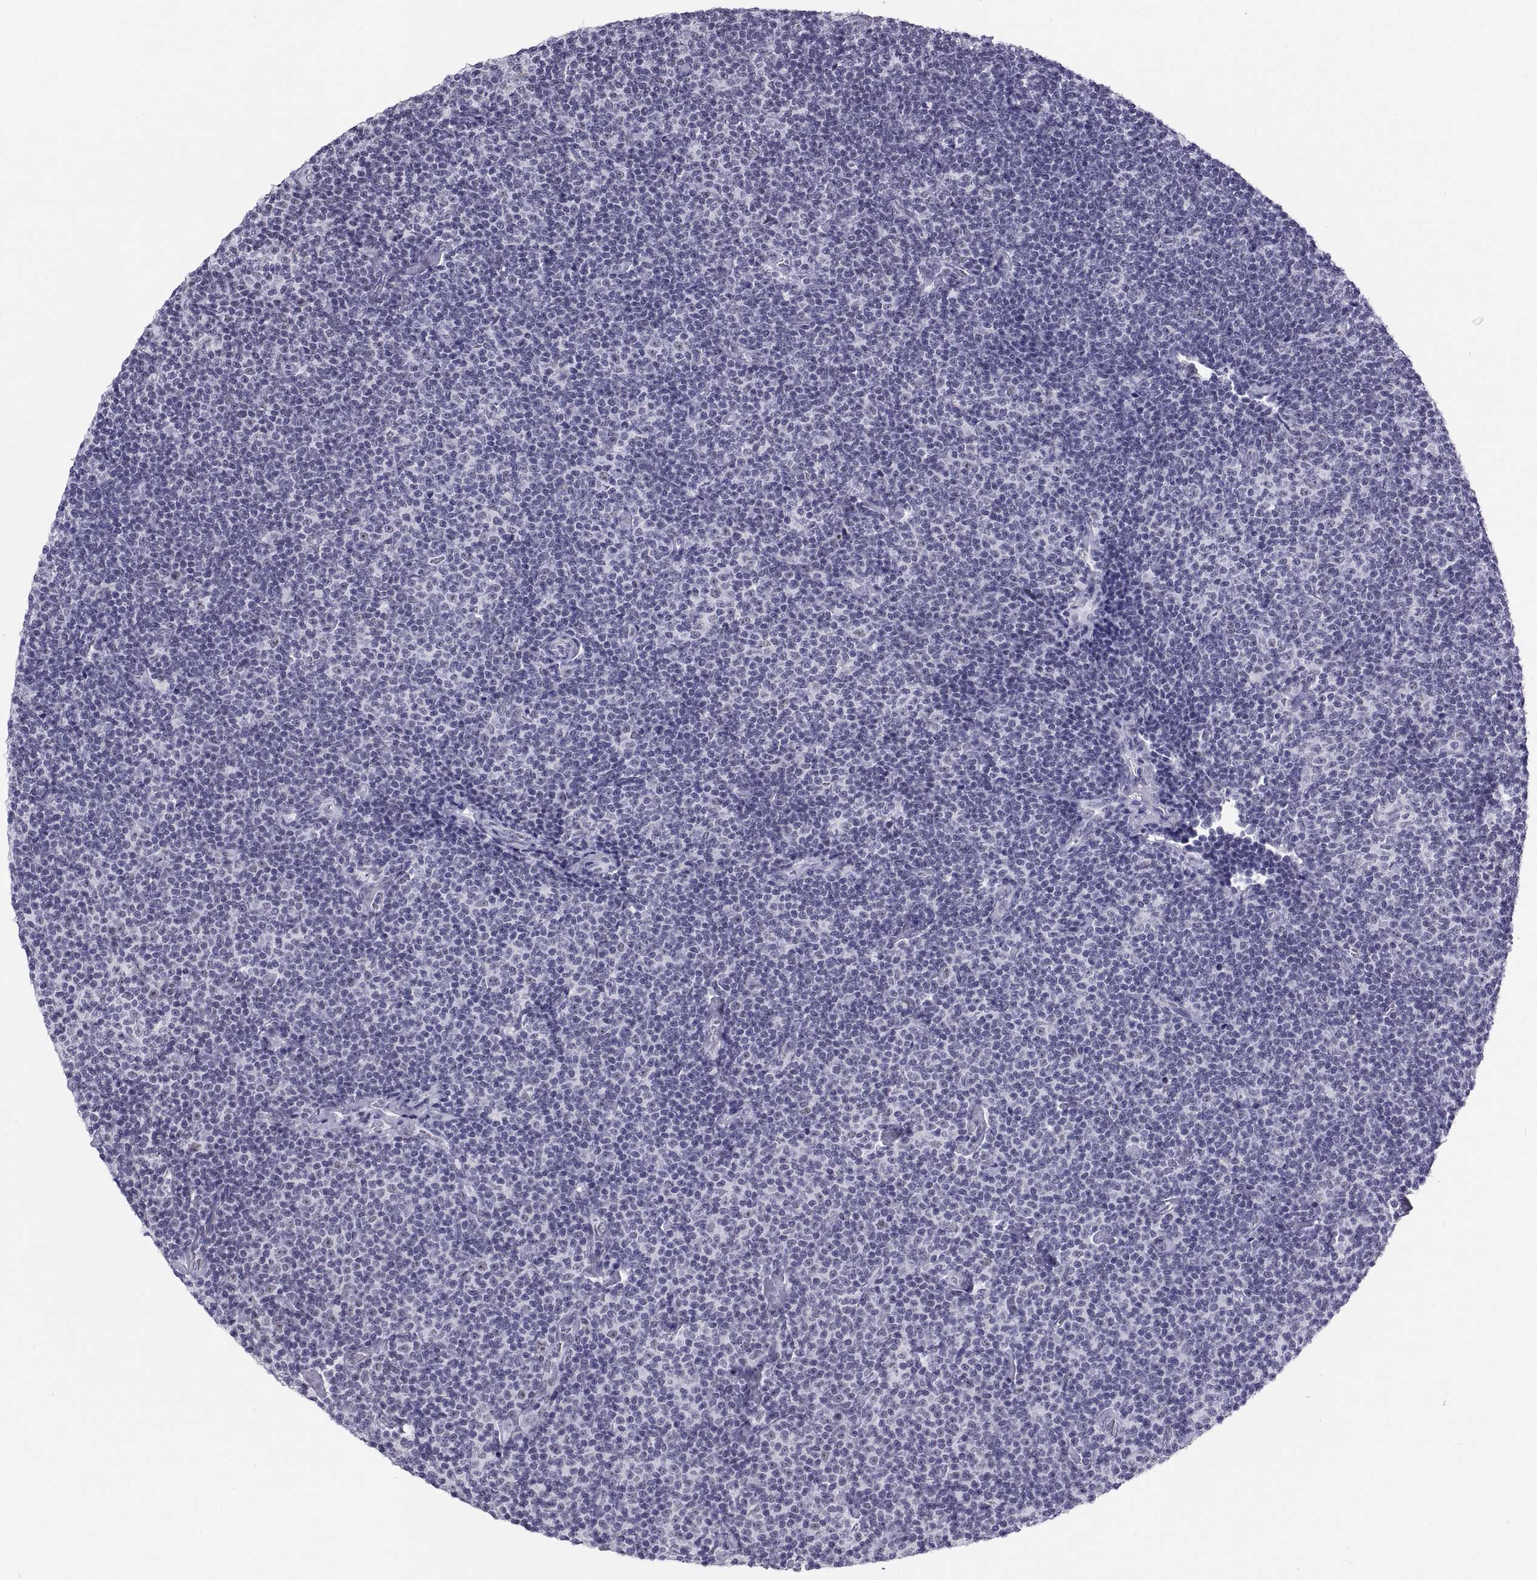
{"staining": {"intensity": "negative", "quantity": "none", "location": "none"}, "tissue": "lymphoma", "cell_type": "Tumor cells", "image_type": "cancer", "snomed": [{"axis": "morphology", "description": "Malignant lymphoma, non-Hodgkin's type, Low grade"}, {"axis": "topography", "description": "Lymph node"}], "caption": "An immunohistochemistry image of lymphoma is shown. There is no staining in tumor cells of lymphoma. Brightfield microscopy of immunohistochemistry stained with DAB (3,3'-diaminobenzidine) (brown) and hematoxylin (blue), captured at high magnification.", "gene": "NEUROD6", "patient": {"sex": "male", "age": 81}}